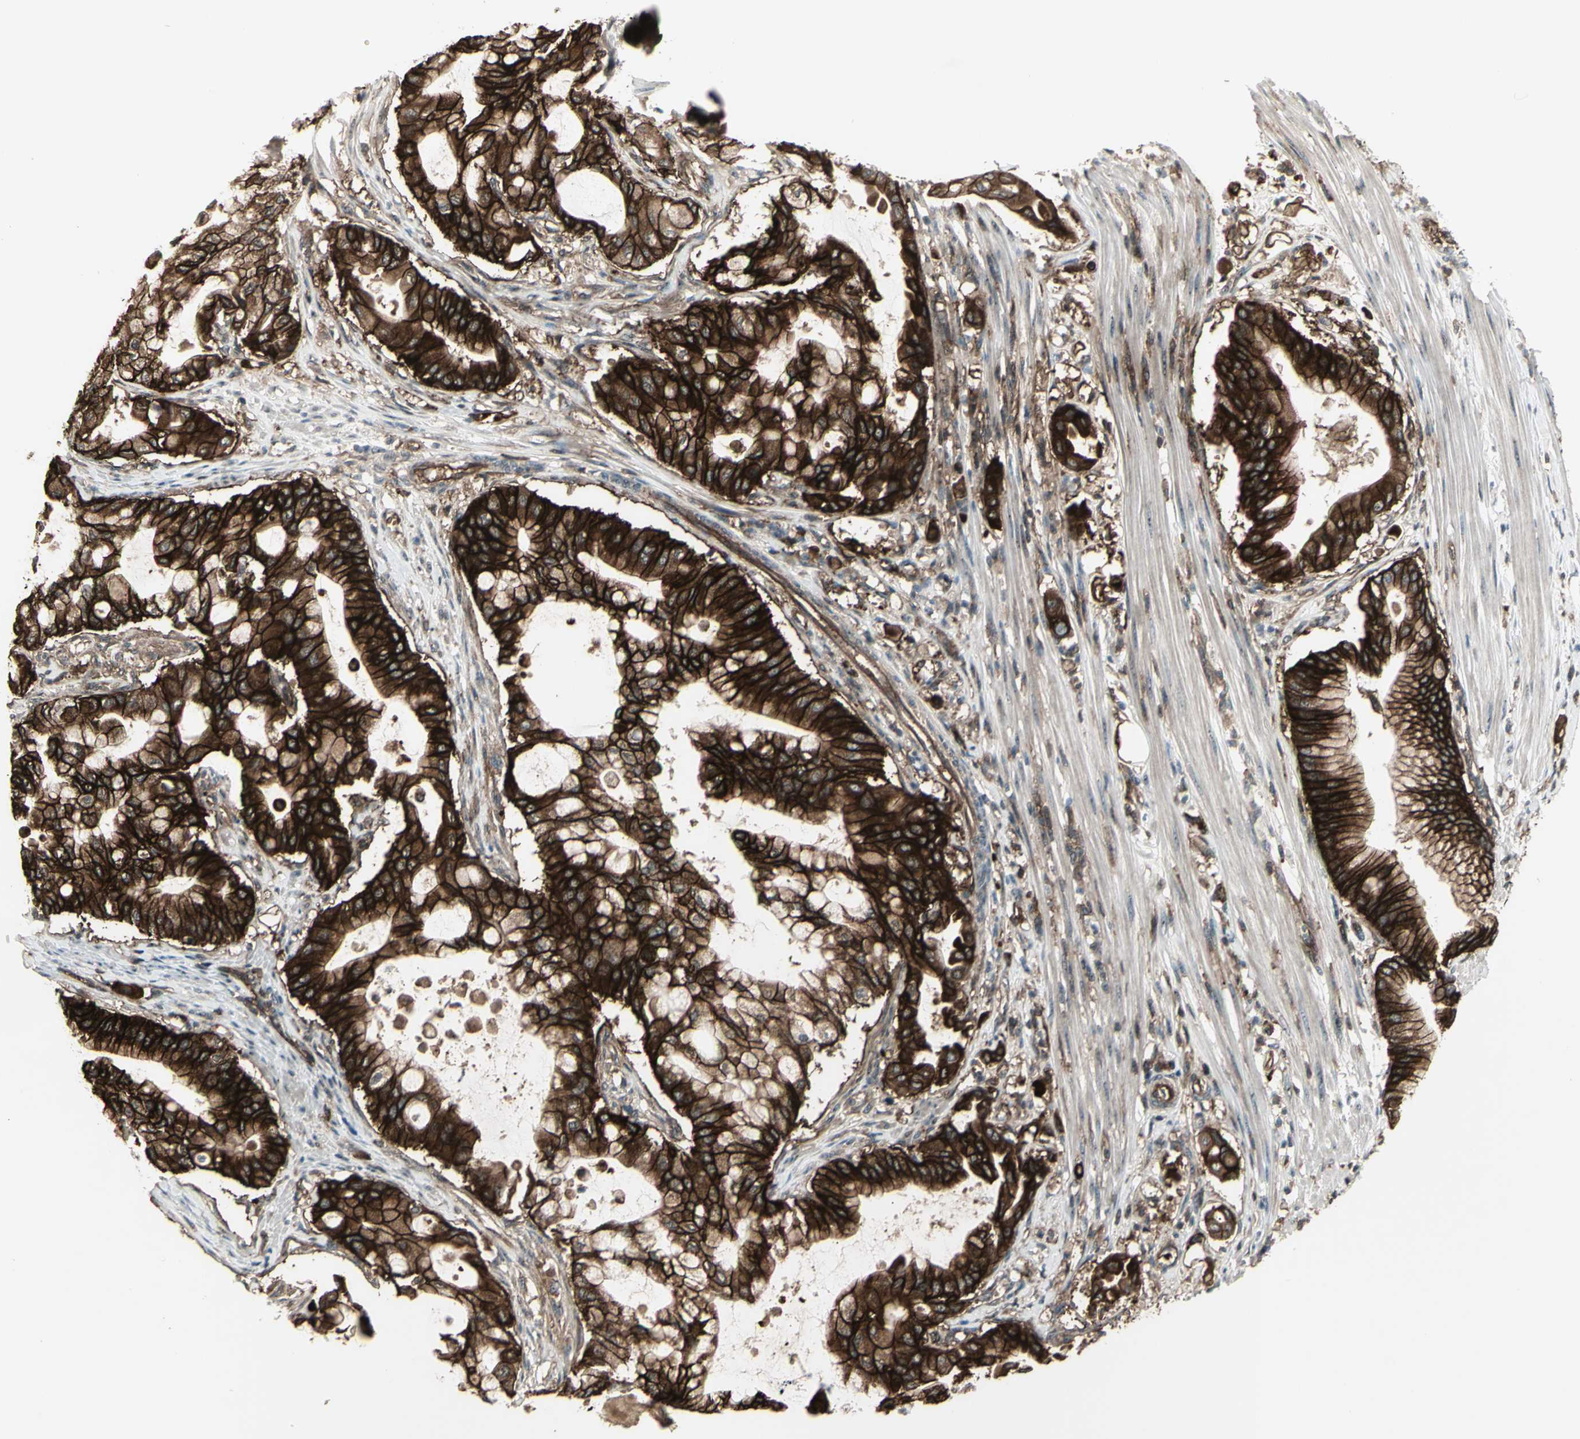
{"staining": {"intensity": "strong", "quantity": ">75%", "location": "cytoplasmic/membranous"}, "tissue": "pancreatic cancer", "cell_type": "Tumor cells", "image_type": "cancer", "snomed": [{"axis": "morphology", "description": "Adenocarcinoma, NOS"}, {"axis": "morphology", "description": "Adenocarcinoma, metastatic, NOS"}, {"axis": "topography", "description": "Lymph node"}, {"axis": "topography", "description": "Pancreas"}, {"axis": "topography", "description": "Duodenum"}], "caption": "IHC of pancreatic metastatic adenocarcinoma displays high levels of strong cytoplasmic/membranous expression in approximately >75% of tumor cells.", "gene": "FXYD5", "patient": {"sex": "female", "age": 64}}